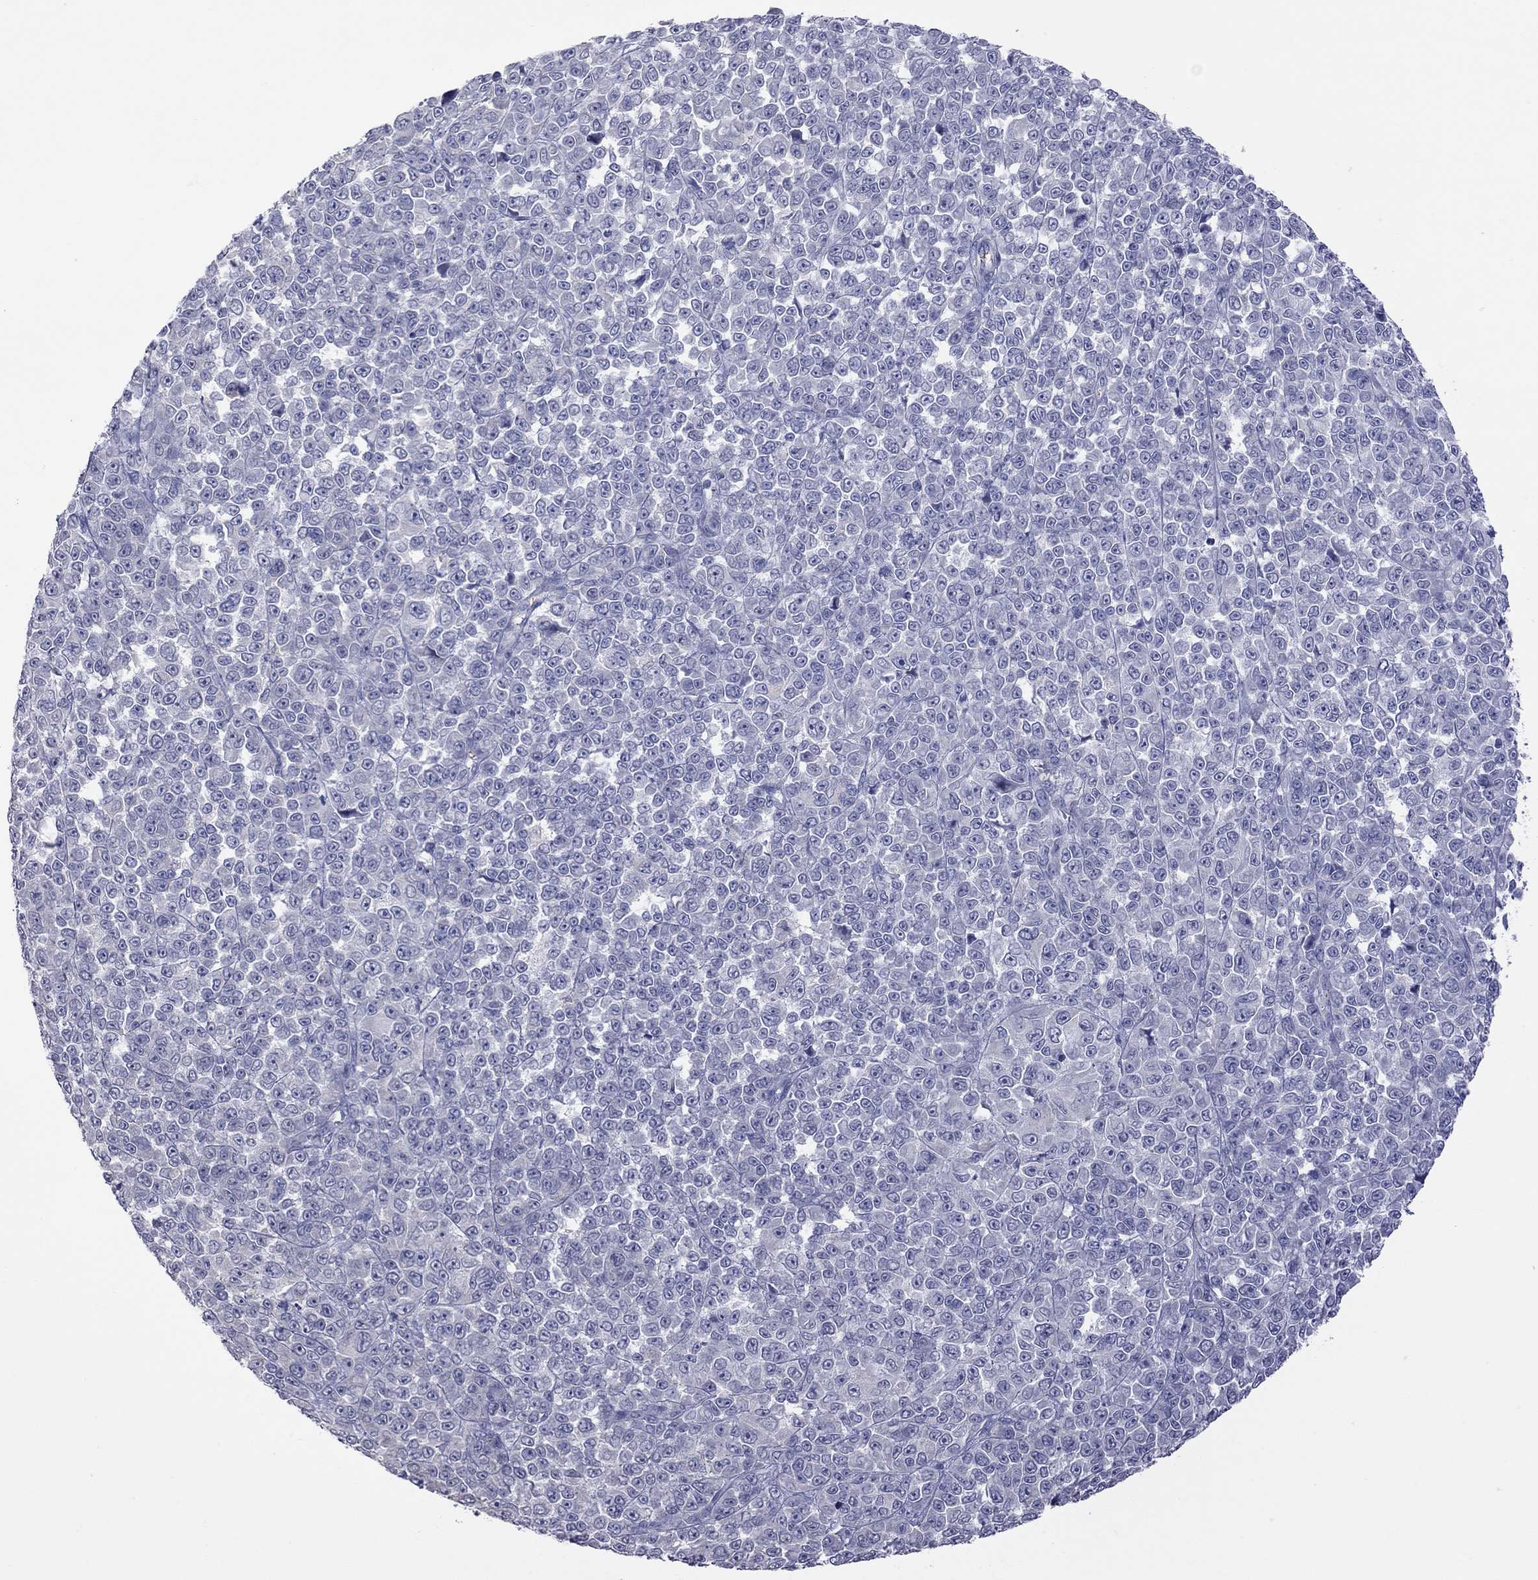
{"staining": {"intensity": "negative", "quantity": "none", "location": "none"}, "tissue": "melanoma", "cell_type": "Tumor cells", "image_type": "cancer", "snomed": [{"axis": "morphology", "description": "Malignant melanoma, NOS"}, {"axis": "topography", "description": "Skin"}], "caption": "DAB (3,3'-diaminobenzidine) immunohistochemical staining of melanoma shows no significant expression in tumor cells. The staining is performed using DAB (3,3'-diaminobenzidine) brown chromogen with nuclei counter-stained in using hematoxylin.", "gene": "HYLS1", "patient": {"sex": "female", "age": 95}}